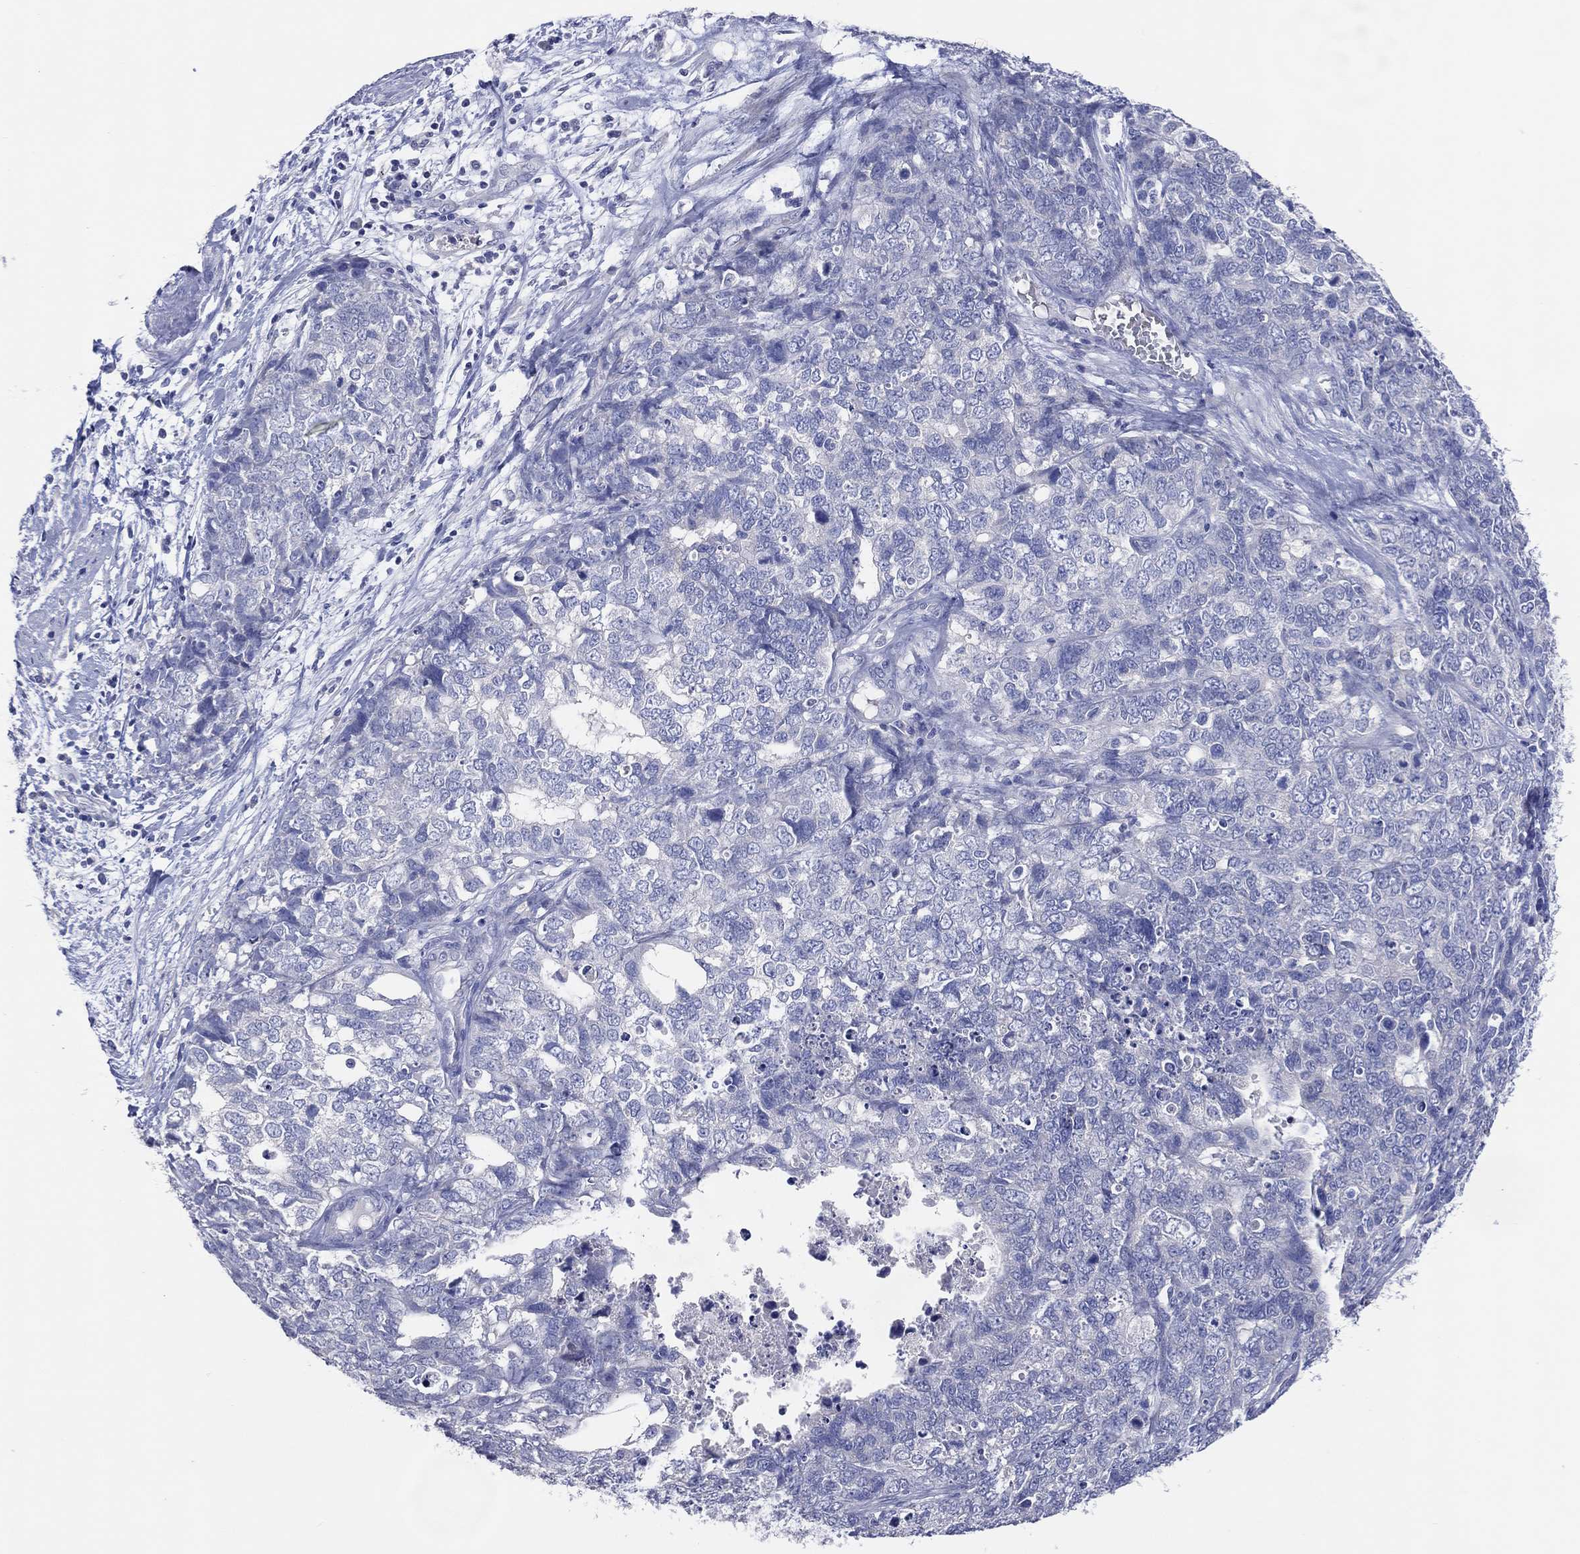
{"staining": {"intensity": "negative", "quantity": "none", "location": "none"}, "tissue": "cervical cancer", "cell_type": "Tumor cells", "image_type": "cancer", "snomed": [{"axis": "morphology", "description": "Squamous cell carcinoma, NOS"}, {"axis": "topography", "description": "Cervix"}], "caption": "Immunohistochemistry of human squamous cell carcinoma (cervical) shows no positivity in tumor cells.", "gene": "DNAH6", "patient": {"sex": "female", "age": 63}}